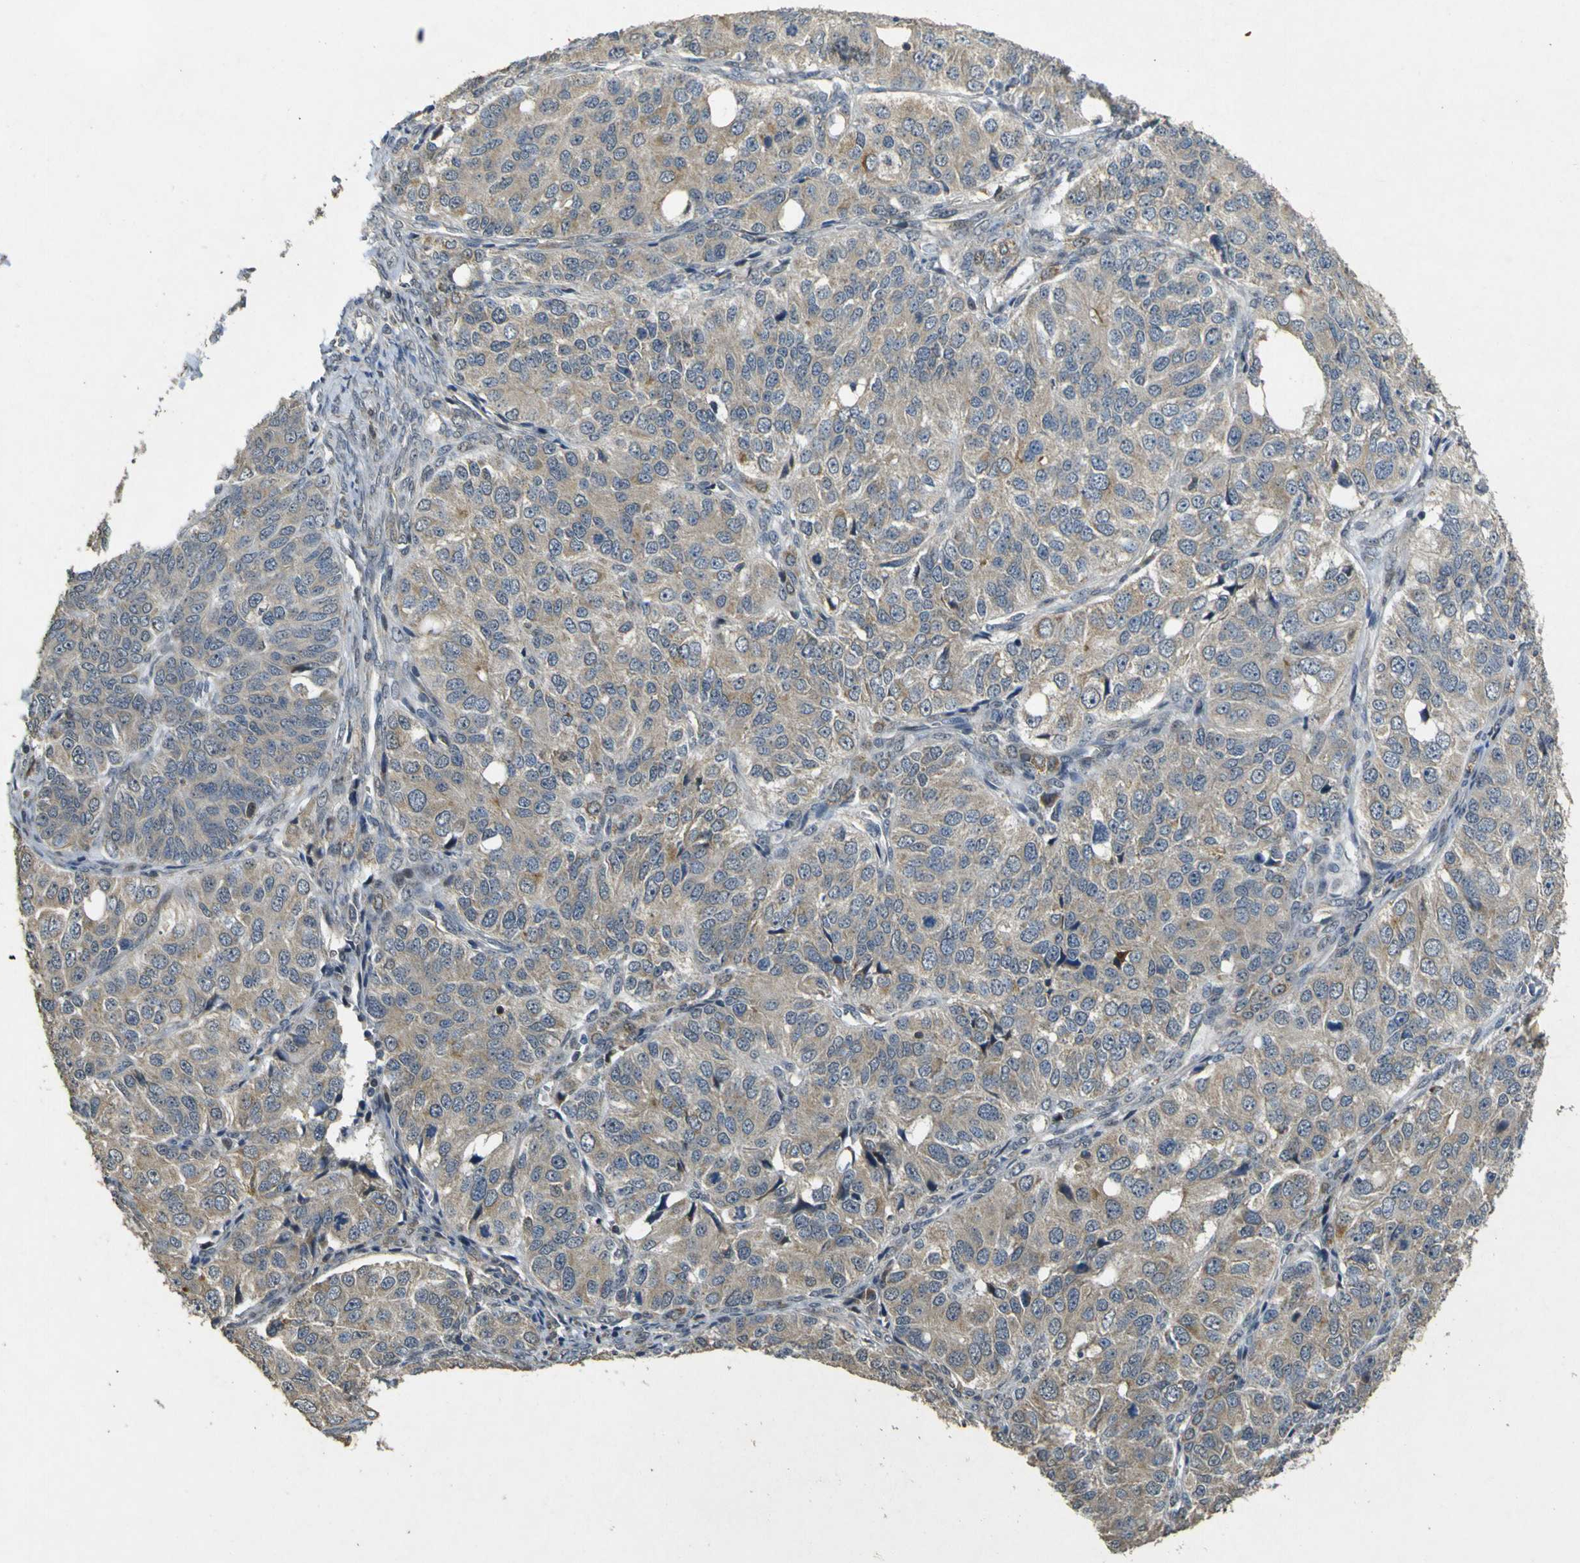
{"staining": {"intensity": "weak", "quantity": ">75%", "location": "cytoplasmic/membranous"}, "tissue": "ovarian cancer", "cell_type": "Tumor cells", "image_type": "cancer", "snomed": [{"axis": "morphology", "description": "Carcinoma, endometroid"}, {"axis": "topography", "description": "Ovary"}], "caption": "The photomicrograph exhibits a brown stain indicating the presence of a protein in the cytoplasmic/membranous of tumor cells in ovarian endometroid carcinoma.", "gene": "MAGI2", "patient": {"sex": "female", "age": 51}}